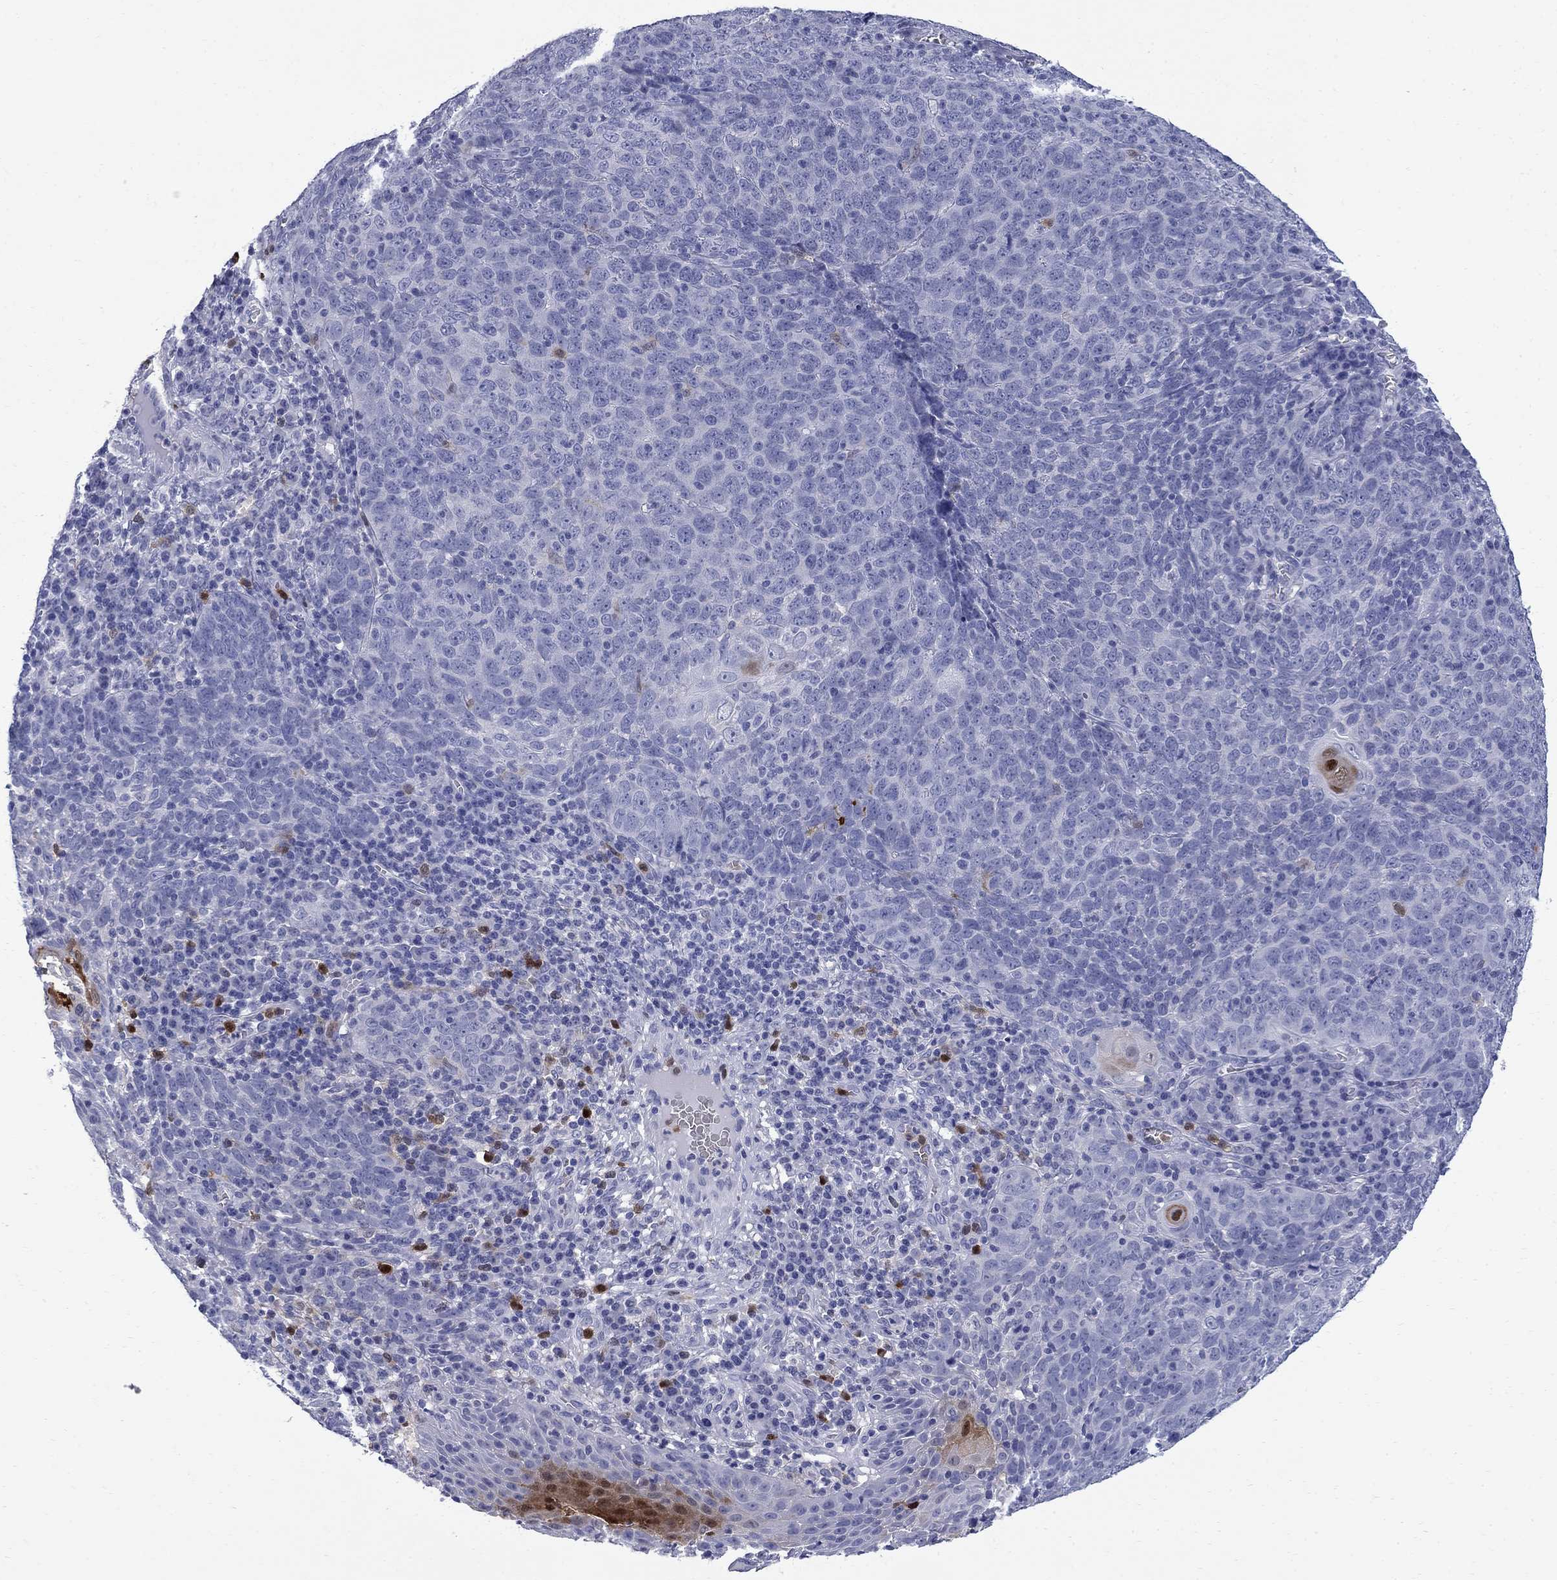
{"staining": {"intensity": "negative", "quantity": "none", "location": "none"}, "tissue": "skin cancer", "cell_type": "Tumor cells", "image_type": "cancer", "snomed": [{"axis": "morphology", "description": "Squamous cell carcinoma, NOS"}, {"axis": "topography", "description": "Skin"}, {"axis": "topography", "description": "Anal"}], "caption": "Immunohistochemistry of human skin squamous cell carcinoma shows no staining in tumor cells.", "gene": "SERPINB2", "patient": {"sex": "female", "age": 51}}